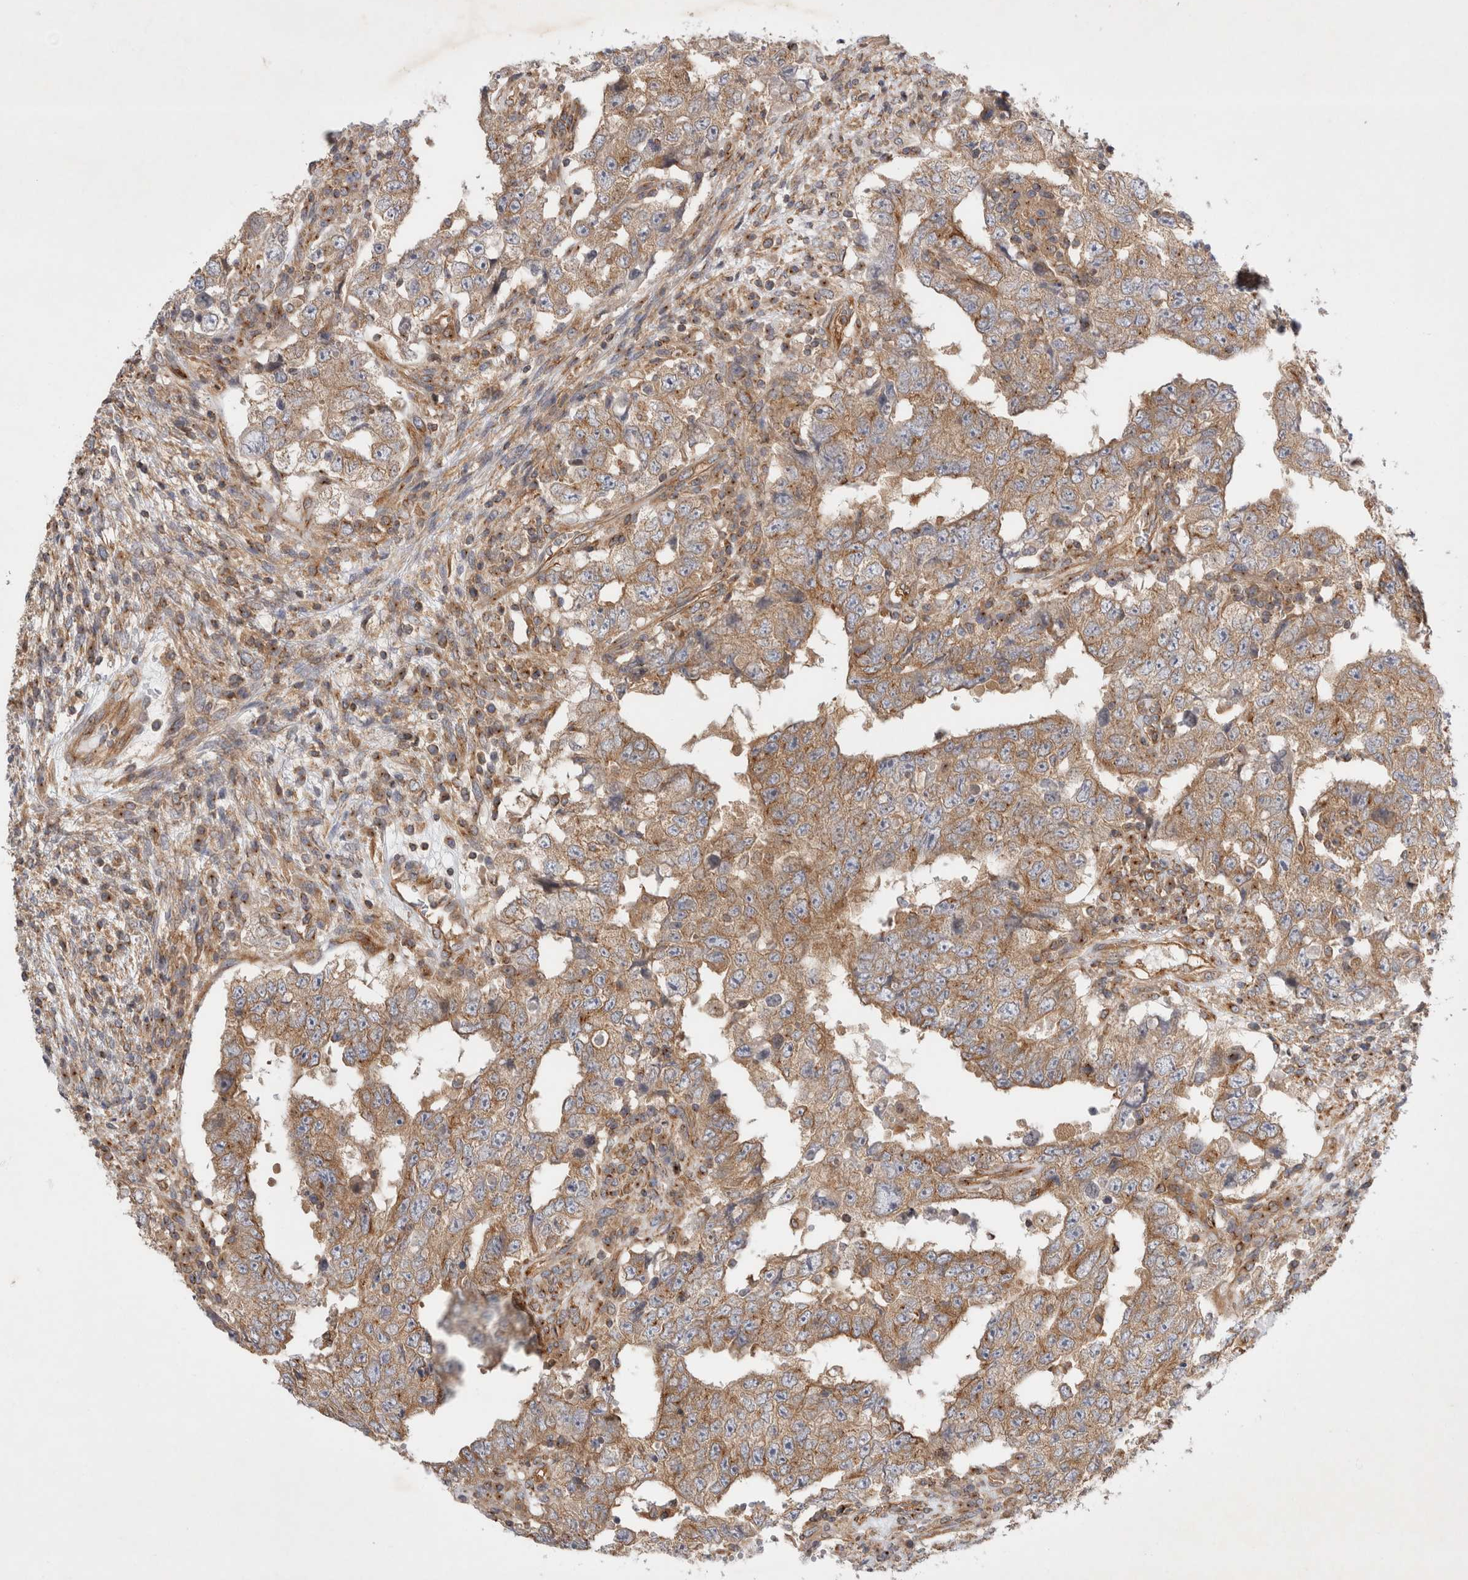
{"staining": {"intensity": "moderate", "quantity": ">75%", "location": "cytoplasmic/membranous"}, "tissue": "testis cancer", "cell_type": "Tumor cells", "image_type": "cancer", "snomed": [{"axis": "morphology", "description": "Carcinoma, Embryonal, NOS"}, {"axis": "topography", "description": "Testis"}], "caption": "Immunohistochemistry micrograph of human testis cancer stained for a protein (brown), which shows medium levels of moderate cytoplasmic/membranous staining in about >75% of tumor cells.", "gene": "GPR150", "patient": {"sex": "male", "age": 26}}